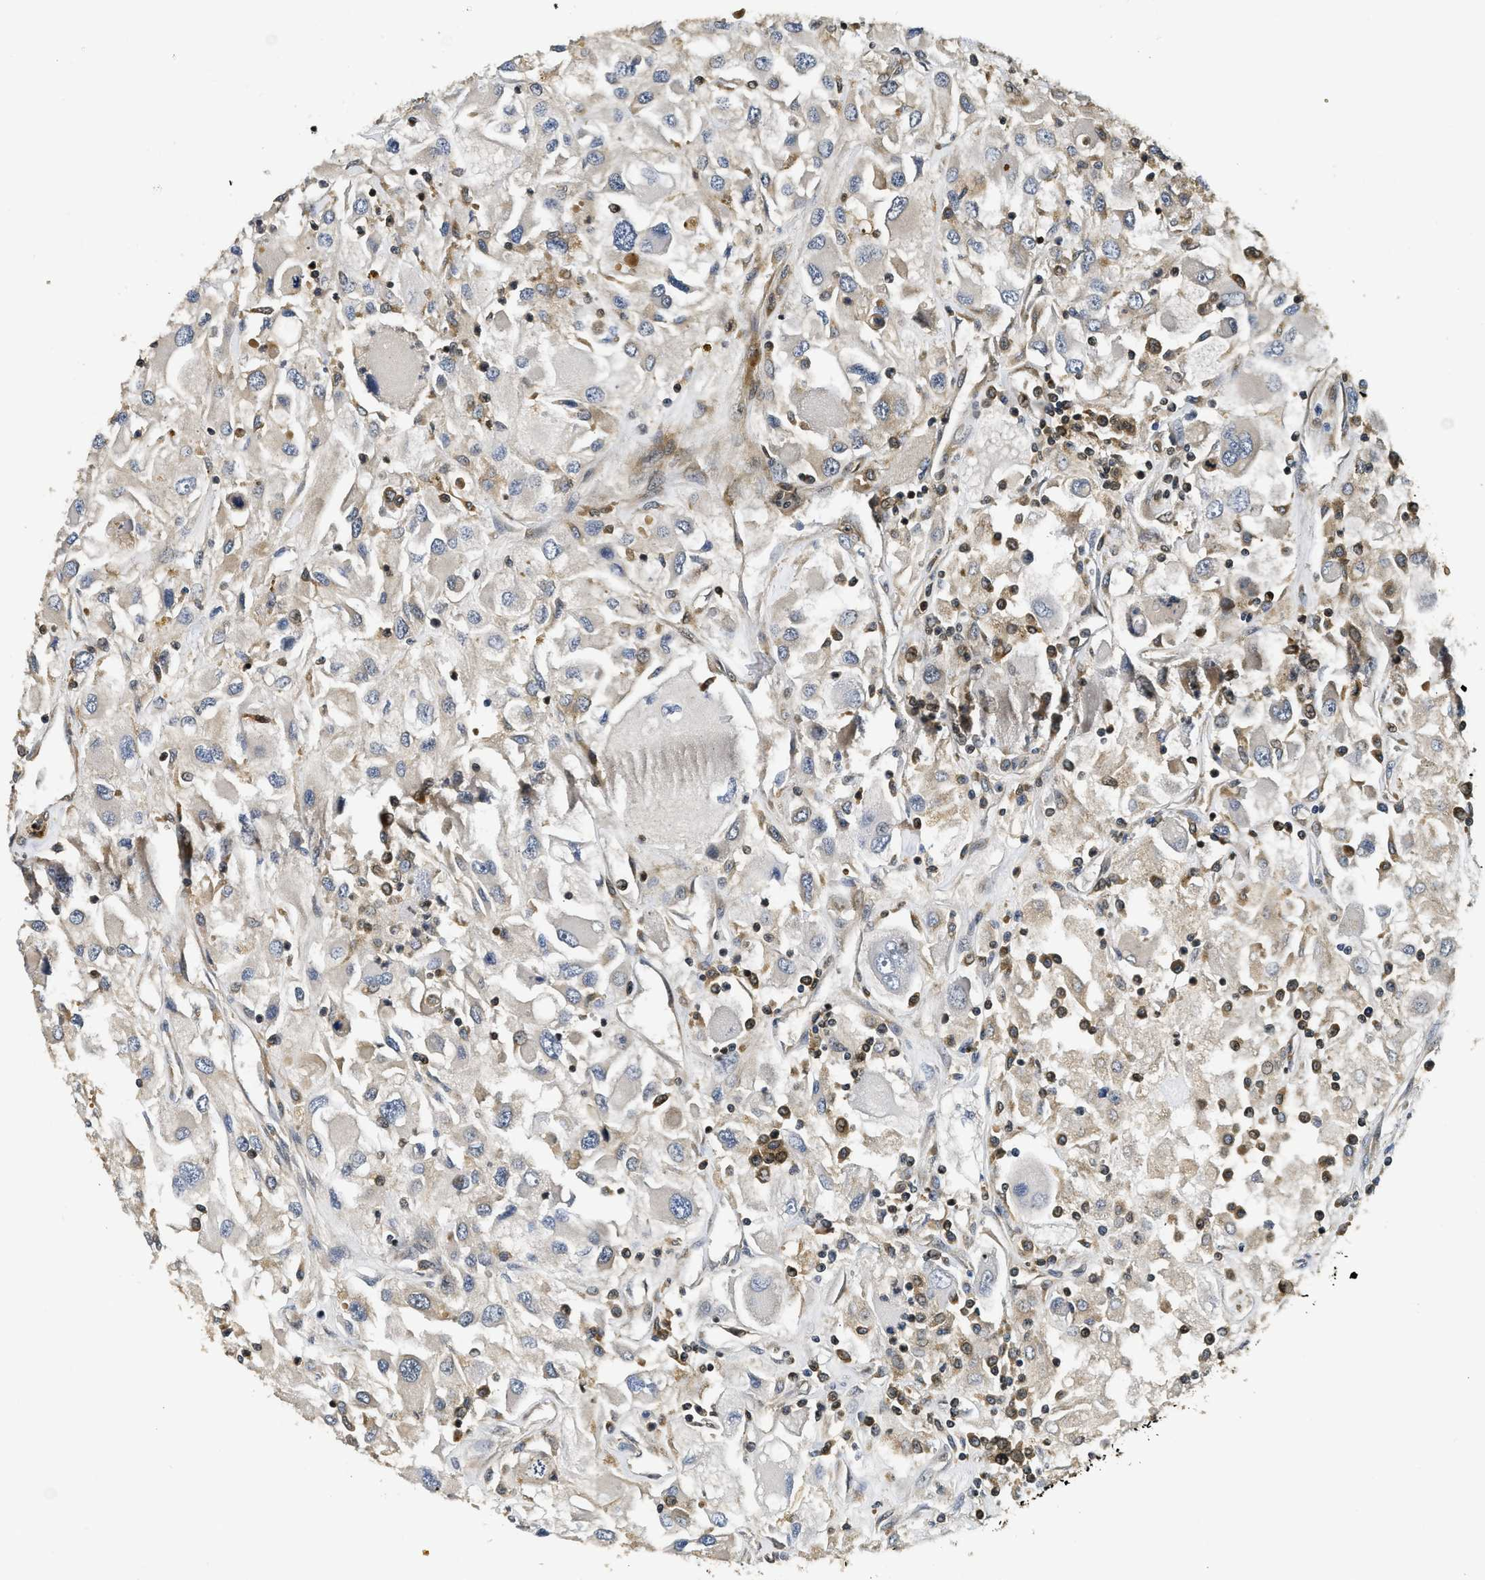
{"staining": {"intensity": "negative", "quantity": "none", "location": "none"}, "tissue": "renal cancer", "cell_type": "Tumor cells", "image_type": "cancer", "snomed": [{"axis": "morphology", "description": "Adenocarcinoma, NOS"}, {"axis": "topography", "description": "Kidney"}], "caption": "This is a image of immunohistochemistry (IHC) staining of renal cancer, which shows no expression in tumor cells. (DAB (3,3'-diaminobenzidine) IHC, high magnification).", "gene": "ADSL", "patient": {"sex": "female", "age": 52}}